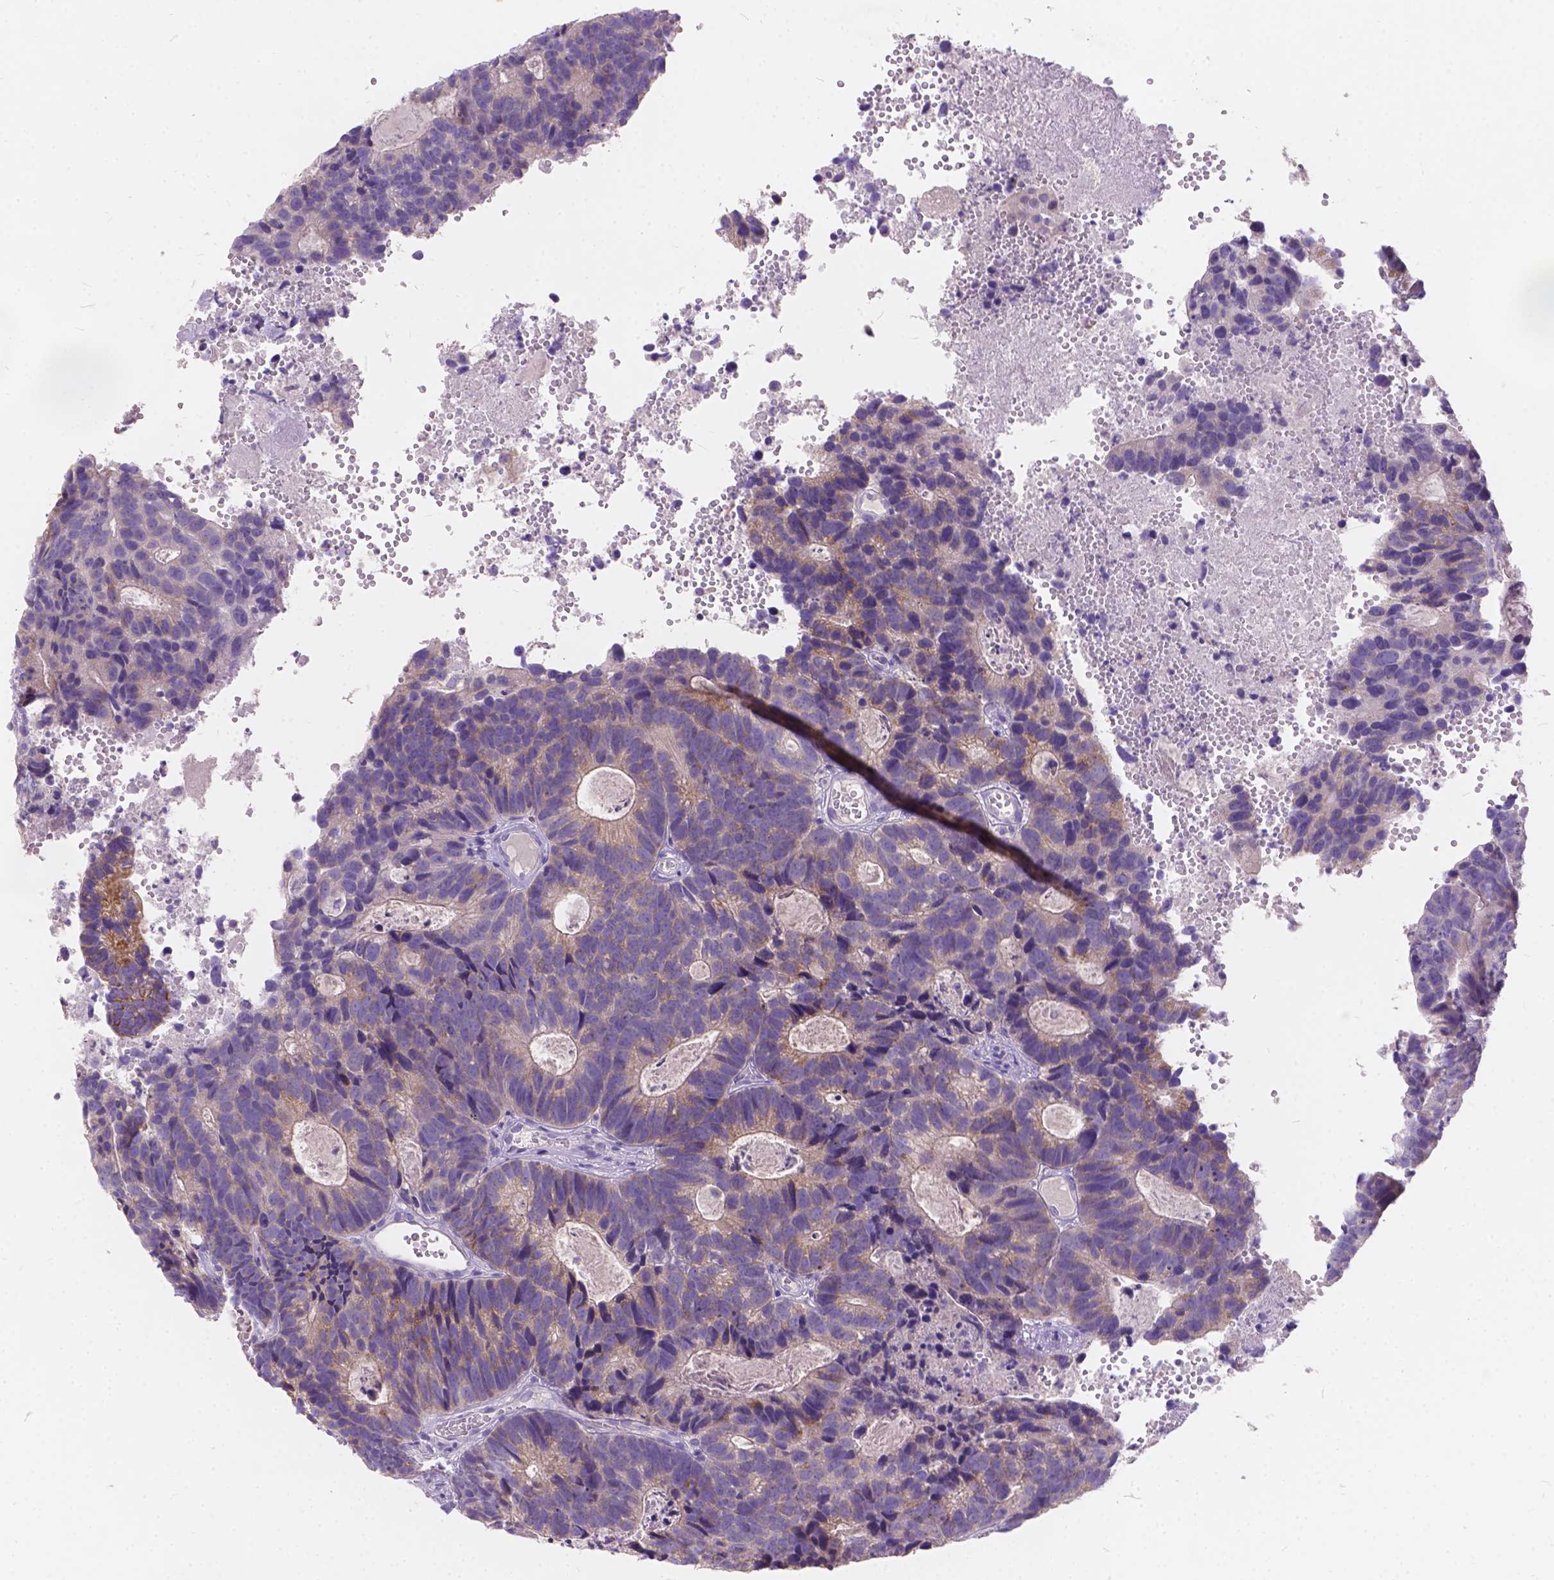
{"staining": {"intensity": "moderate", "quantity": "<25%", "location": "cytoplasmic/membranous"}, "tissue": "head and neck cancer", "cell_type": "Tumor cells", "image_type": "cancer", "snomed": [{"axis": "morphology", "description": "Adenocarcinoma, NOS"}, {"axis": "topography", "description": "Head-Neck"}], "caption": "Immunohistochemistry (IHC) (DAB (3,3'-diaminobenzidine)) staining of human head and neck cancer (adenocarcinoma) shows moderate cytoplasmic/membranous protein staining in approximately <25% of tumor cells.", "gene": "PEX11G", "patient": {"sex": "male", "age": 62}}